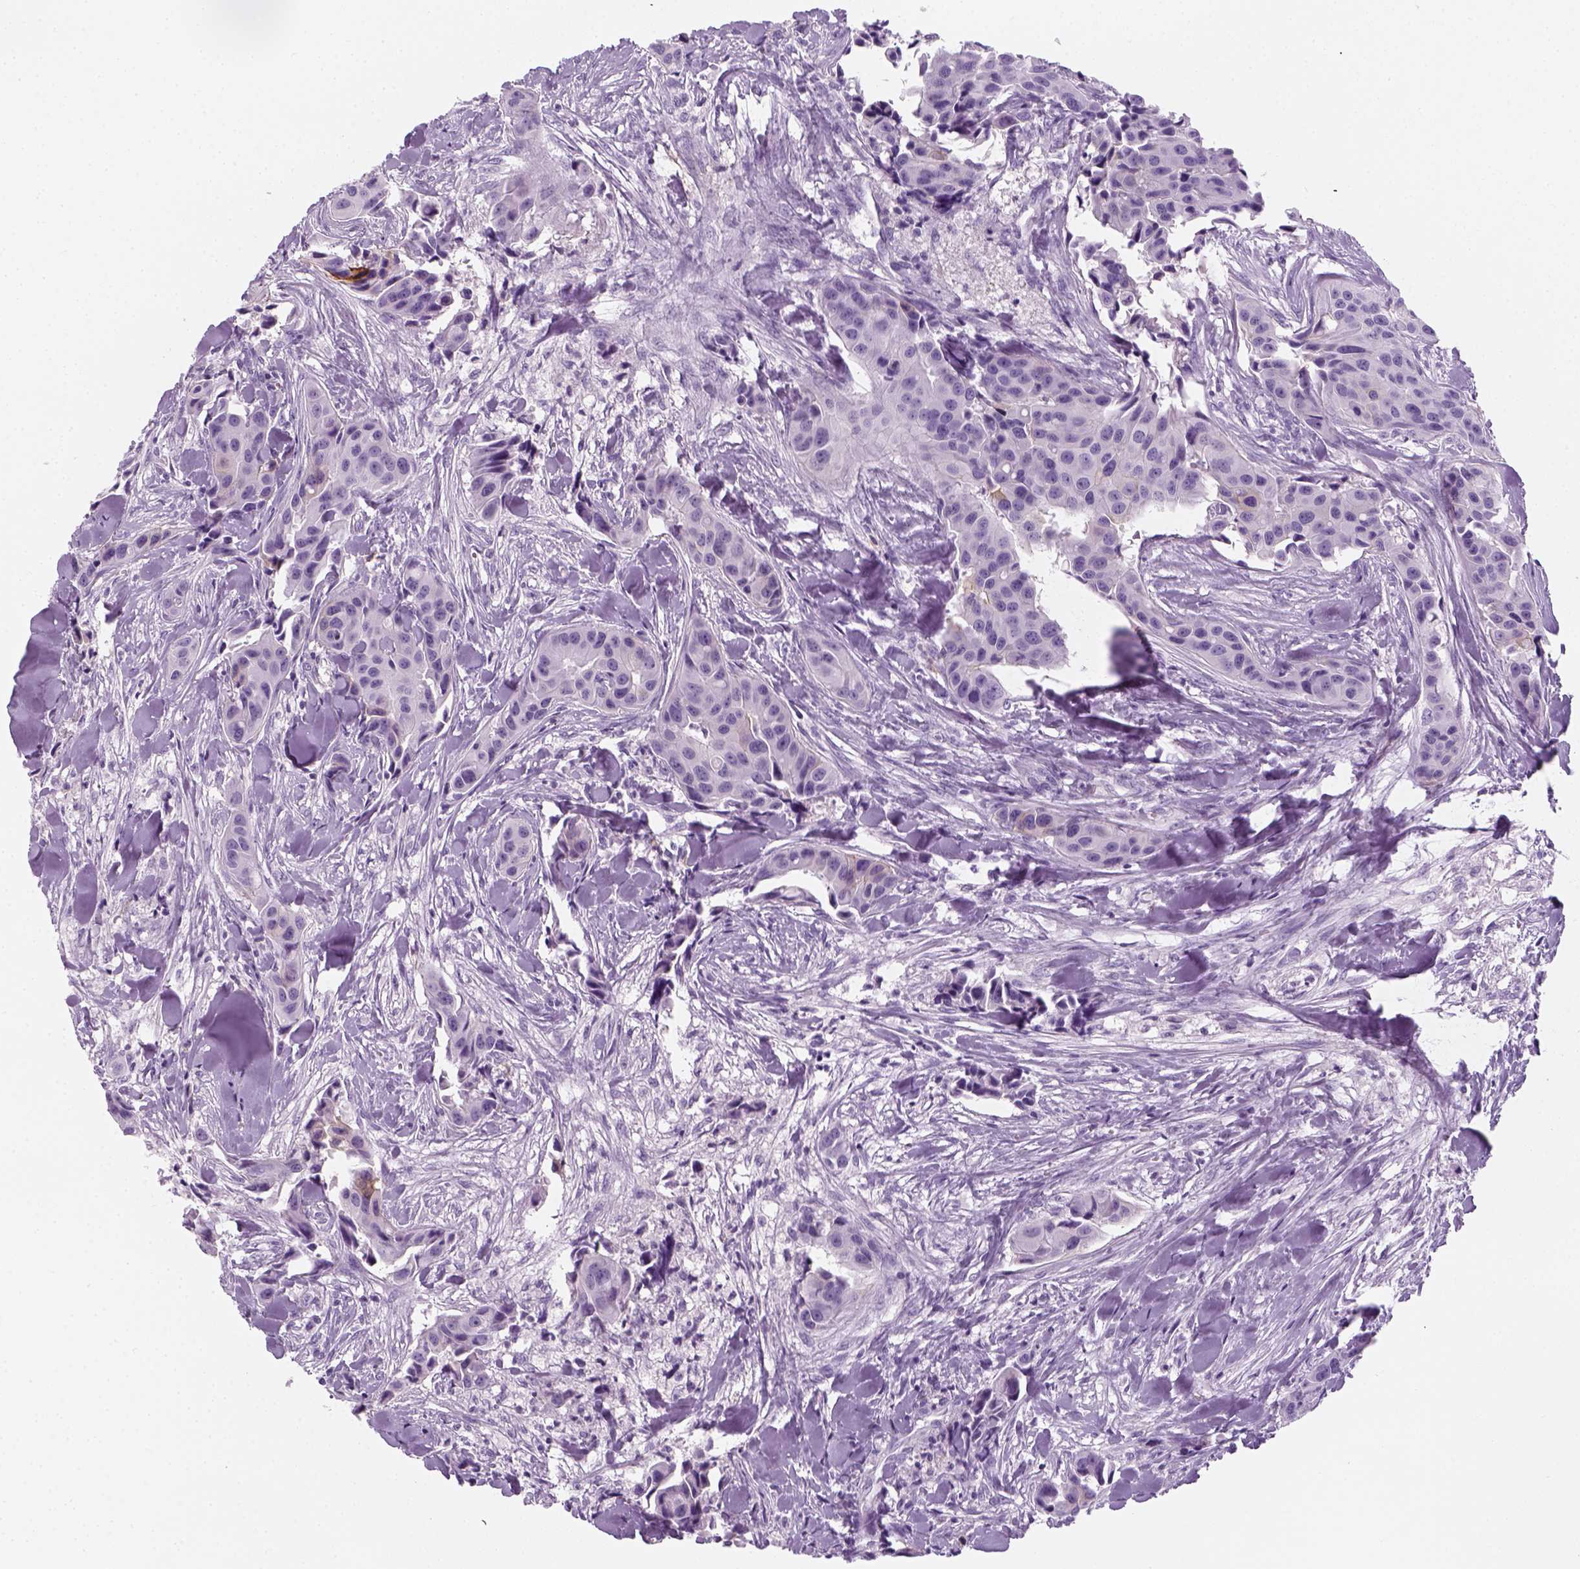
{"staining": {"intensity": "negative", "quantity": "none", "location": "none"}, "tissue": "head and neck cancer", "cell_type": "Tumor cells", "image_type": "cancer", "snomed": [{"axis": "morphology", "description": "Adenocarcinoma, NOS"}, {"axis": "topography", "description": "Head-Neck"}], "caption": "IHC histopathology image of human head and neck adenocarcinoma stained for a protein (brown), which displays no expression in tumor cells.", "gene": "AQP3", "patient": {"sex": "male", "age": 76}}